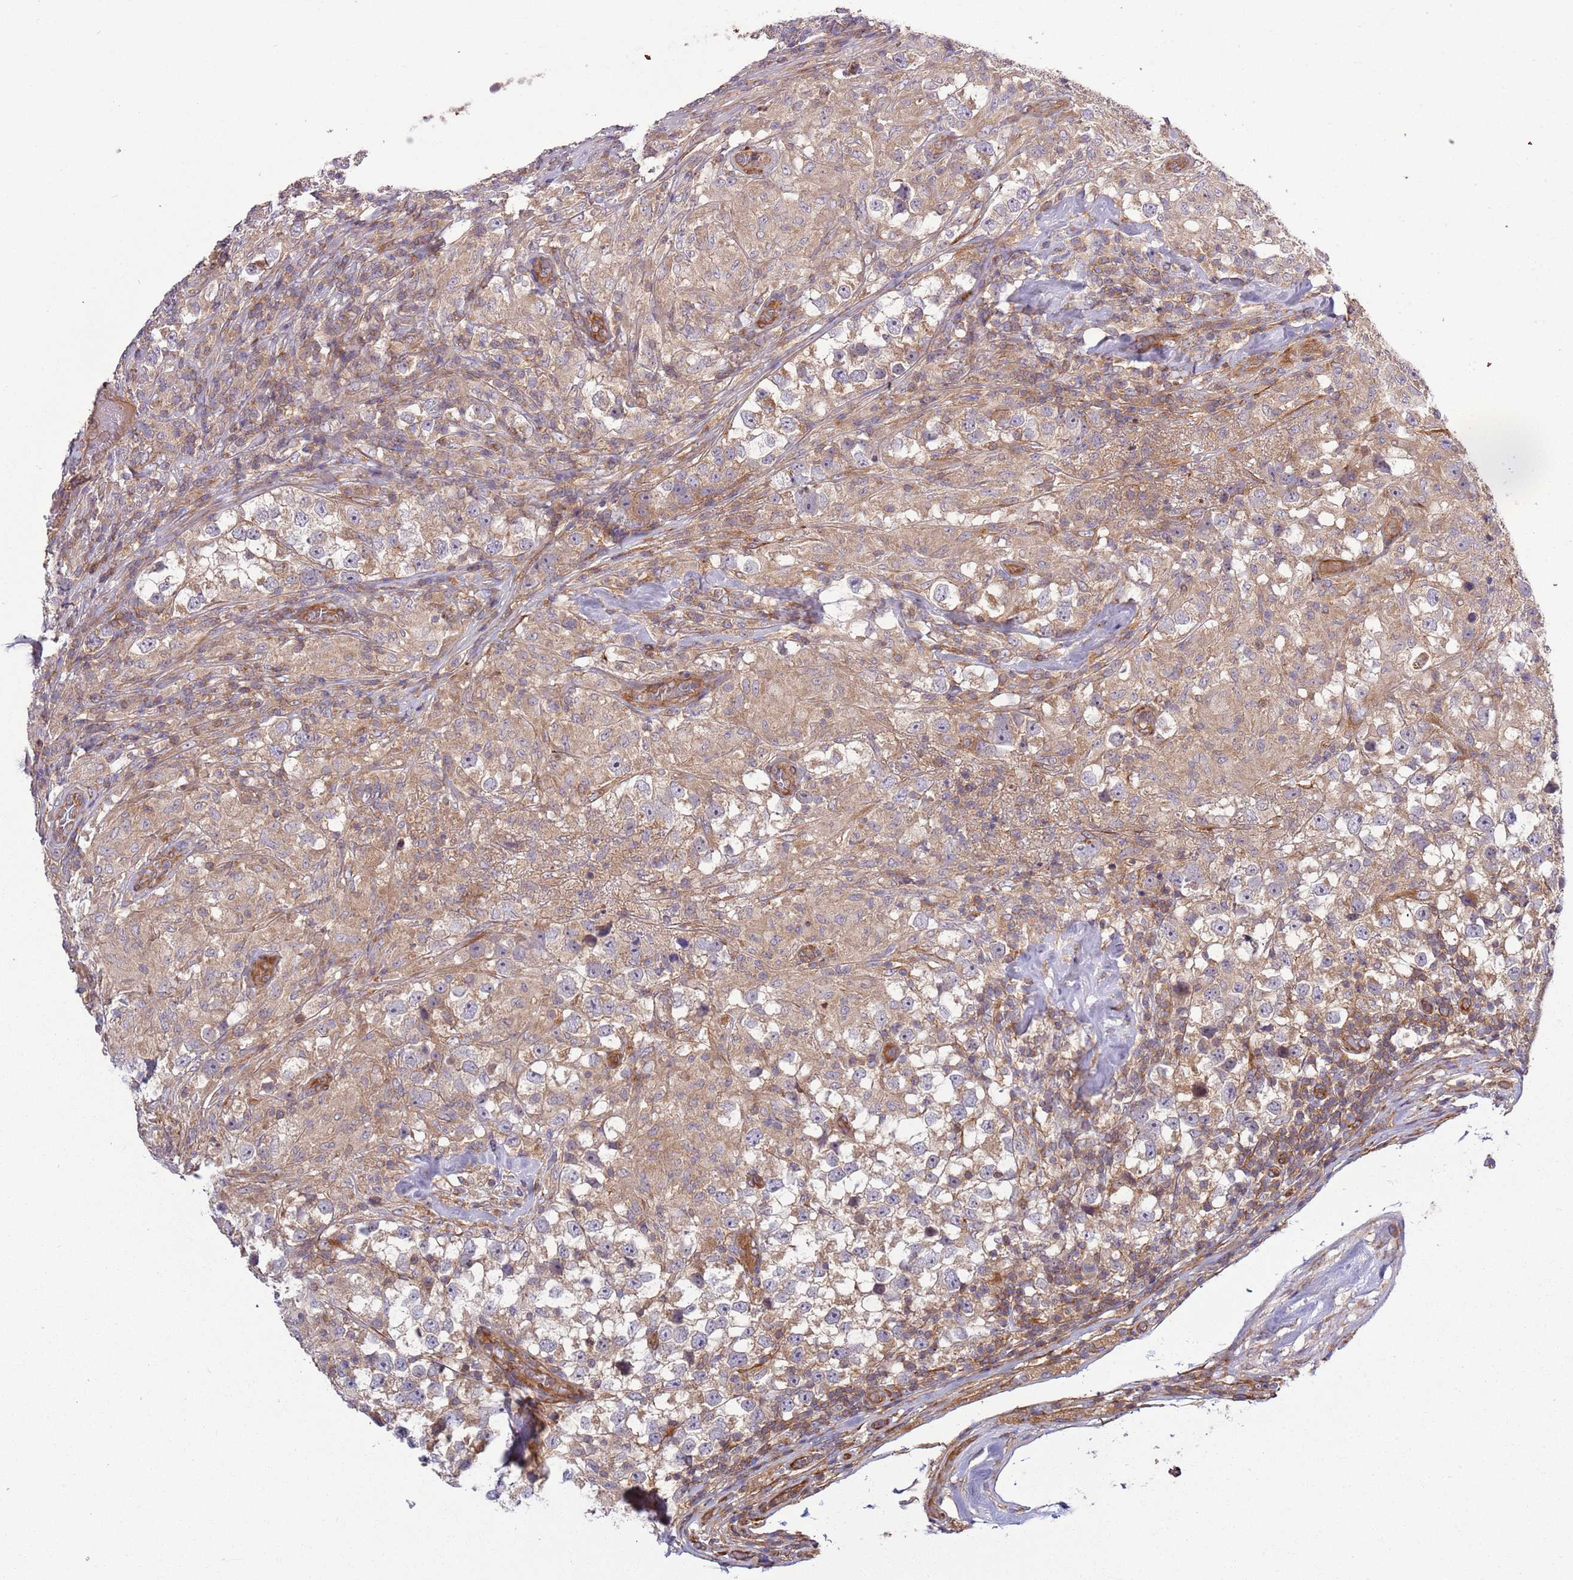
{"staining": {"intensity": "moderate", "quantity": "<25%", "location": "cytoplasmic/membranous"}, "tissue": "testis cancer", "cell_type": "Tumor cells", "image_type": "cancer", "snomed": [{"axis": "morphology", "description": "Seminoma, NOS"}, {"axis": "topography", "description": "Testis"}], "caption": "Protein expression analysis of human testis cancer reveals moderate cytoplasmic/membranous expression in approximately <25% of tumor cells.", "gene": "GNL1", "patient": {"sex": "male", "age": 46}}